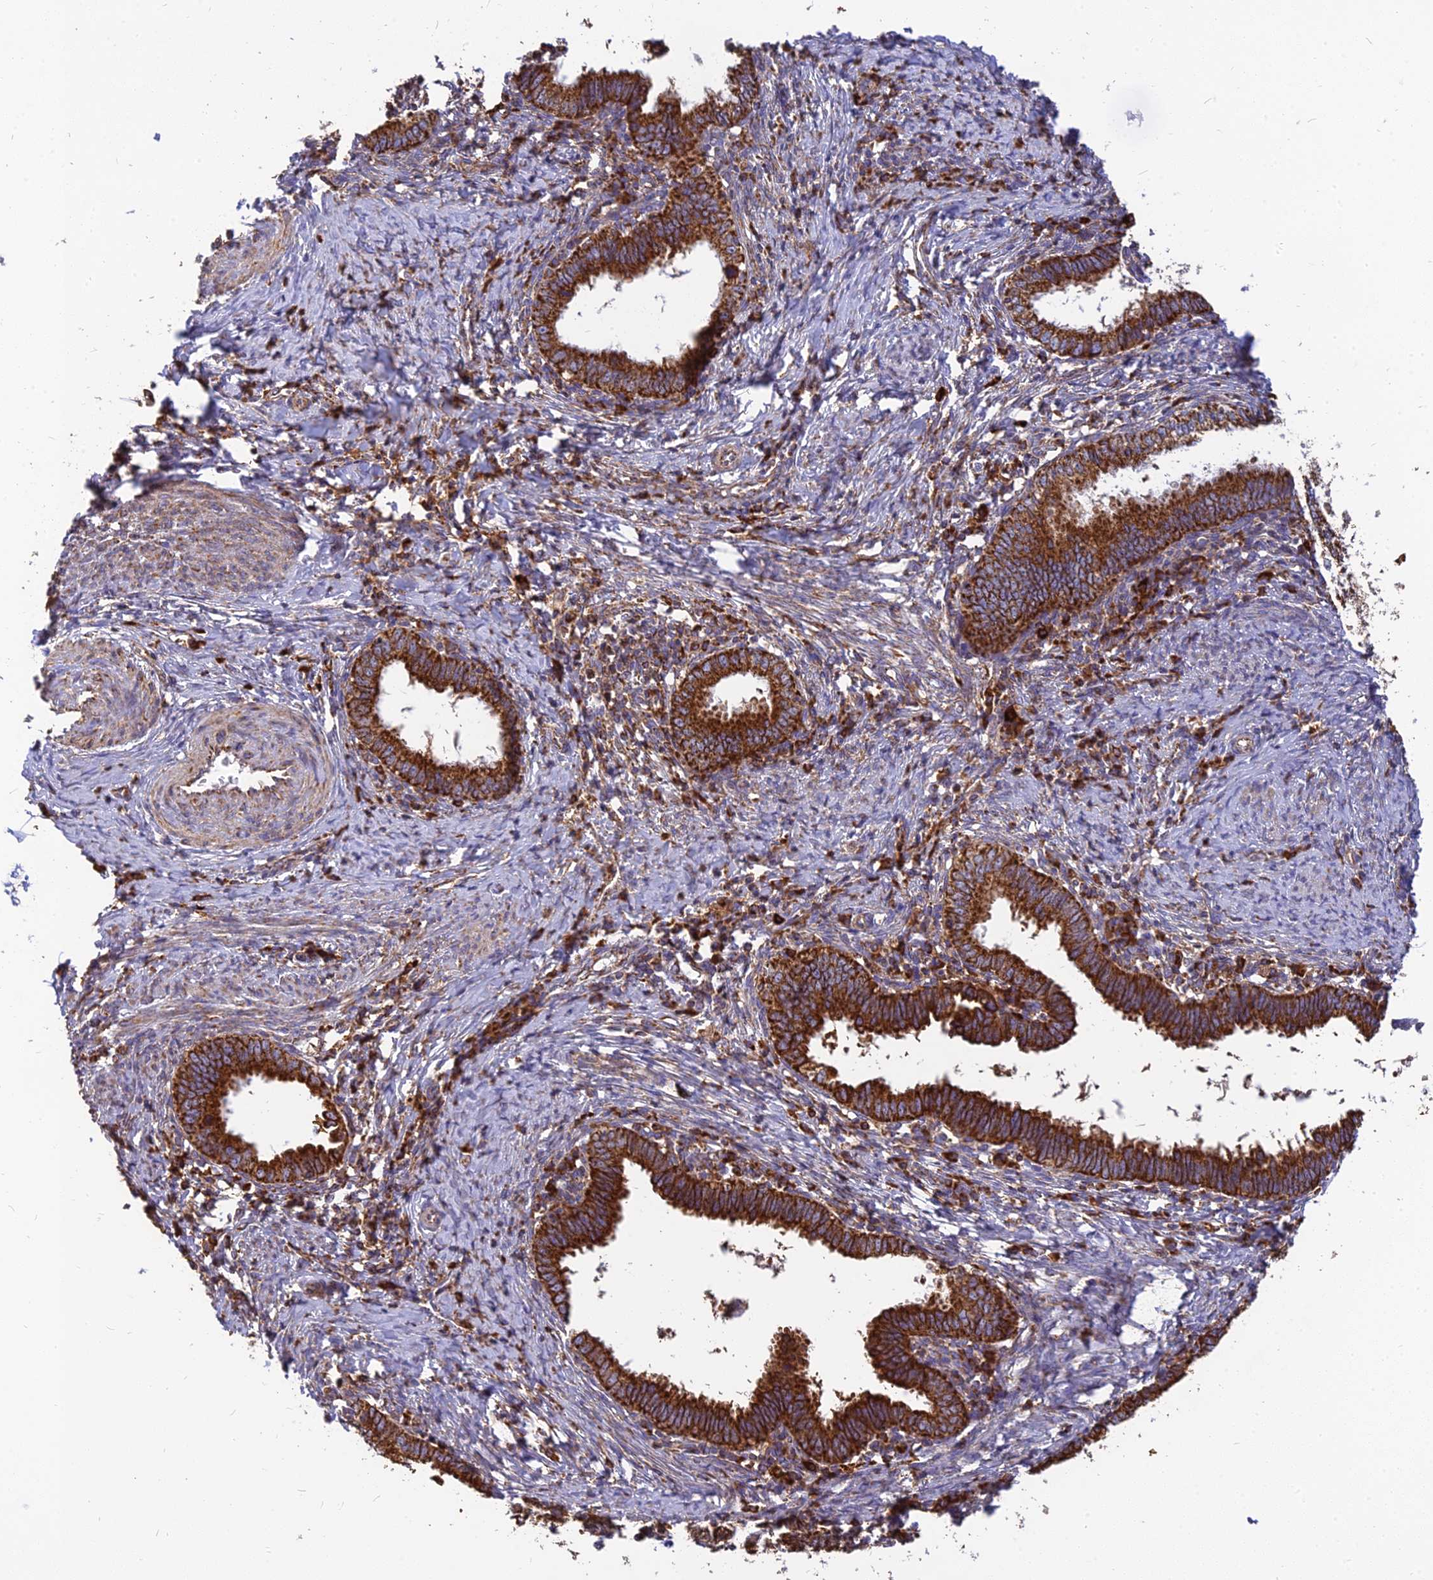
{"staining": {"intensity": "strong", "quantity": ">75%", "location": "cytoplasmic/membranous"}, "tissue": "cervical cancer", "cell_type": "Tumor cells", "image_type": "cancer", "snomed": [{"axis": "morphology", "description": "Adenocarcinoma, NOS"}, {"axis": "topography", "description": "Cervix"}], "caption": "Protein staining shows strong cytoplasmic/membranous staining in approximately >75% of tumor cells in adenocarcinoma (cervical).", "gene": "THUMPD2", "patient": {"sex": "female", "age": 36}}